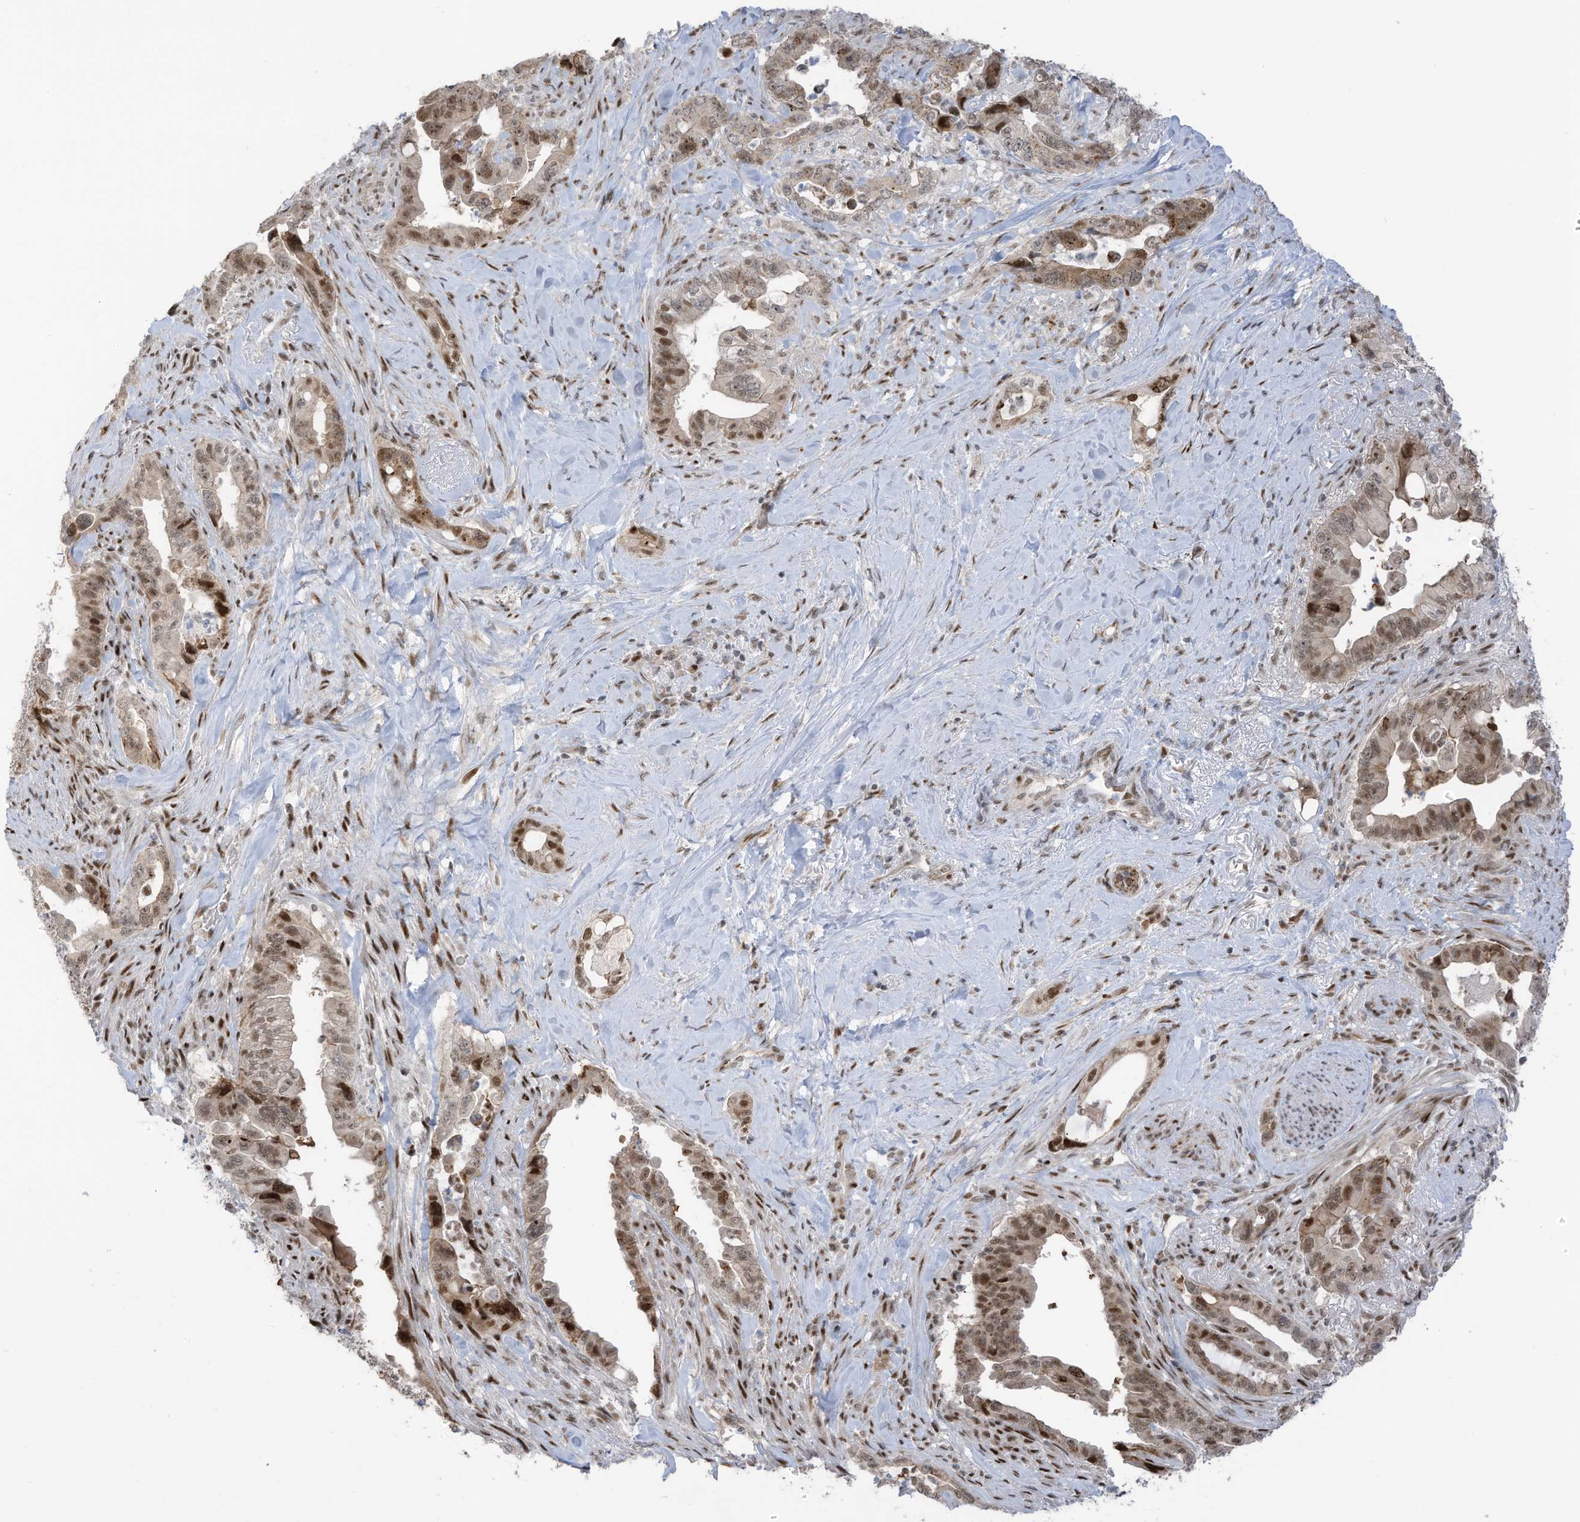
{"staining": {"intensity": "moderate", "quantity": ">75%", "location": "nuclear"}, "tissue": "pancreatic cancer", "cell_type": "Tumor cells", "image_type": "cancer", "snomed": [{"axis": "morphology", "description": "Adenocarcinoma, NOS"}, {"axis": "topography", "description": "Pancreas"}], "caption": "There is medium levels of moderate nuclear positivity in tumor cells of pancreatic cancer, as demonstrated by immunohistochemical staining (brown color).", "gene": "ZCWPW2", "patient": {"sex": "male", "age": 70}}